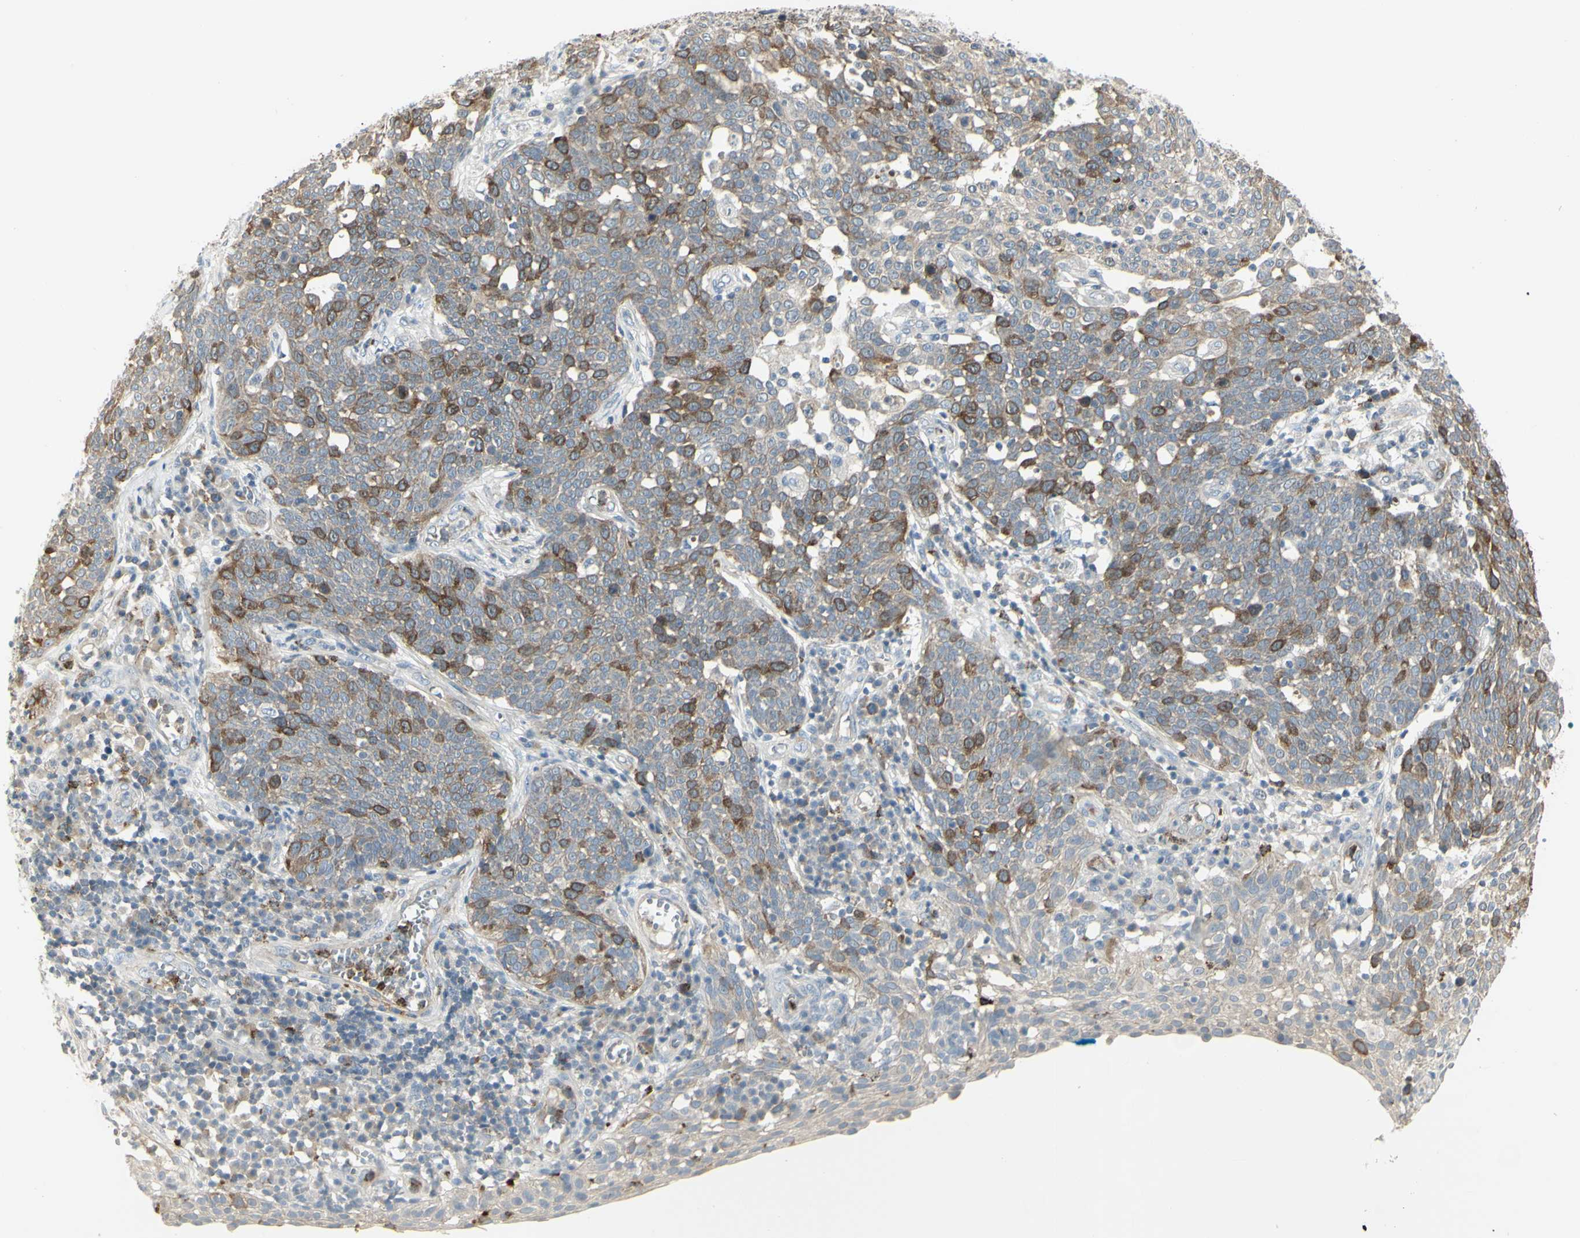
{"staining": {"intensity": "strong", "quantity": "<25%", "location": "cytoplasmic/membranous"}, "tissue": "cervical cancer", "cell_type": "Tumor cells", "image_type": "cancer", "snomed": [{"axis": "morphology", "description": "Squamous cell carcinoma, NOS"}, {"axis": "topography", "description": "Cervix"}], "caption": "Approximately <25% of tumor cells in cervical squamous cell carcinoma reveal strong cytoplasmic/membranous protein expression as visualized by brown immunohistochemical staining.", "gene": "CCNB2", "patient": {"sex": "female", "age": 34}}